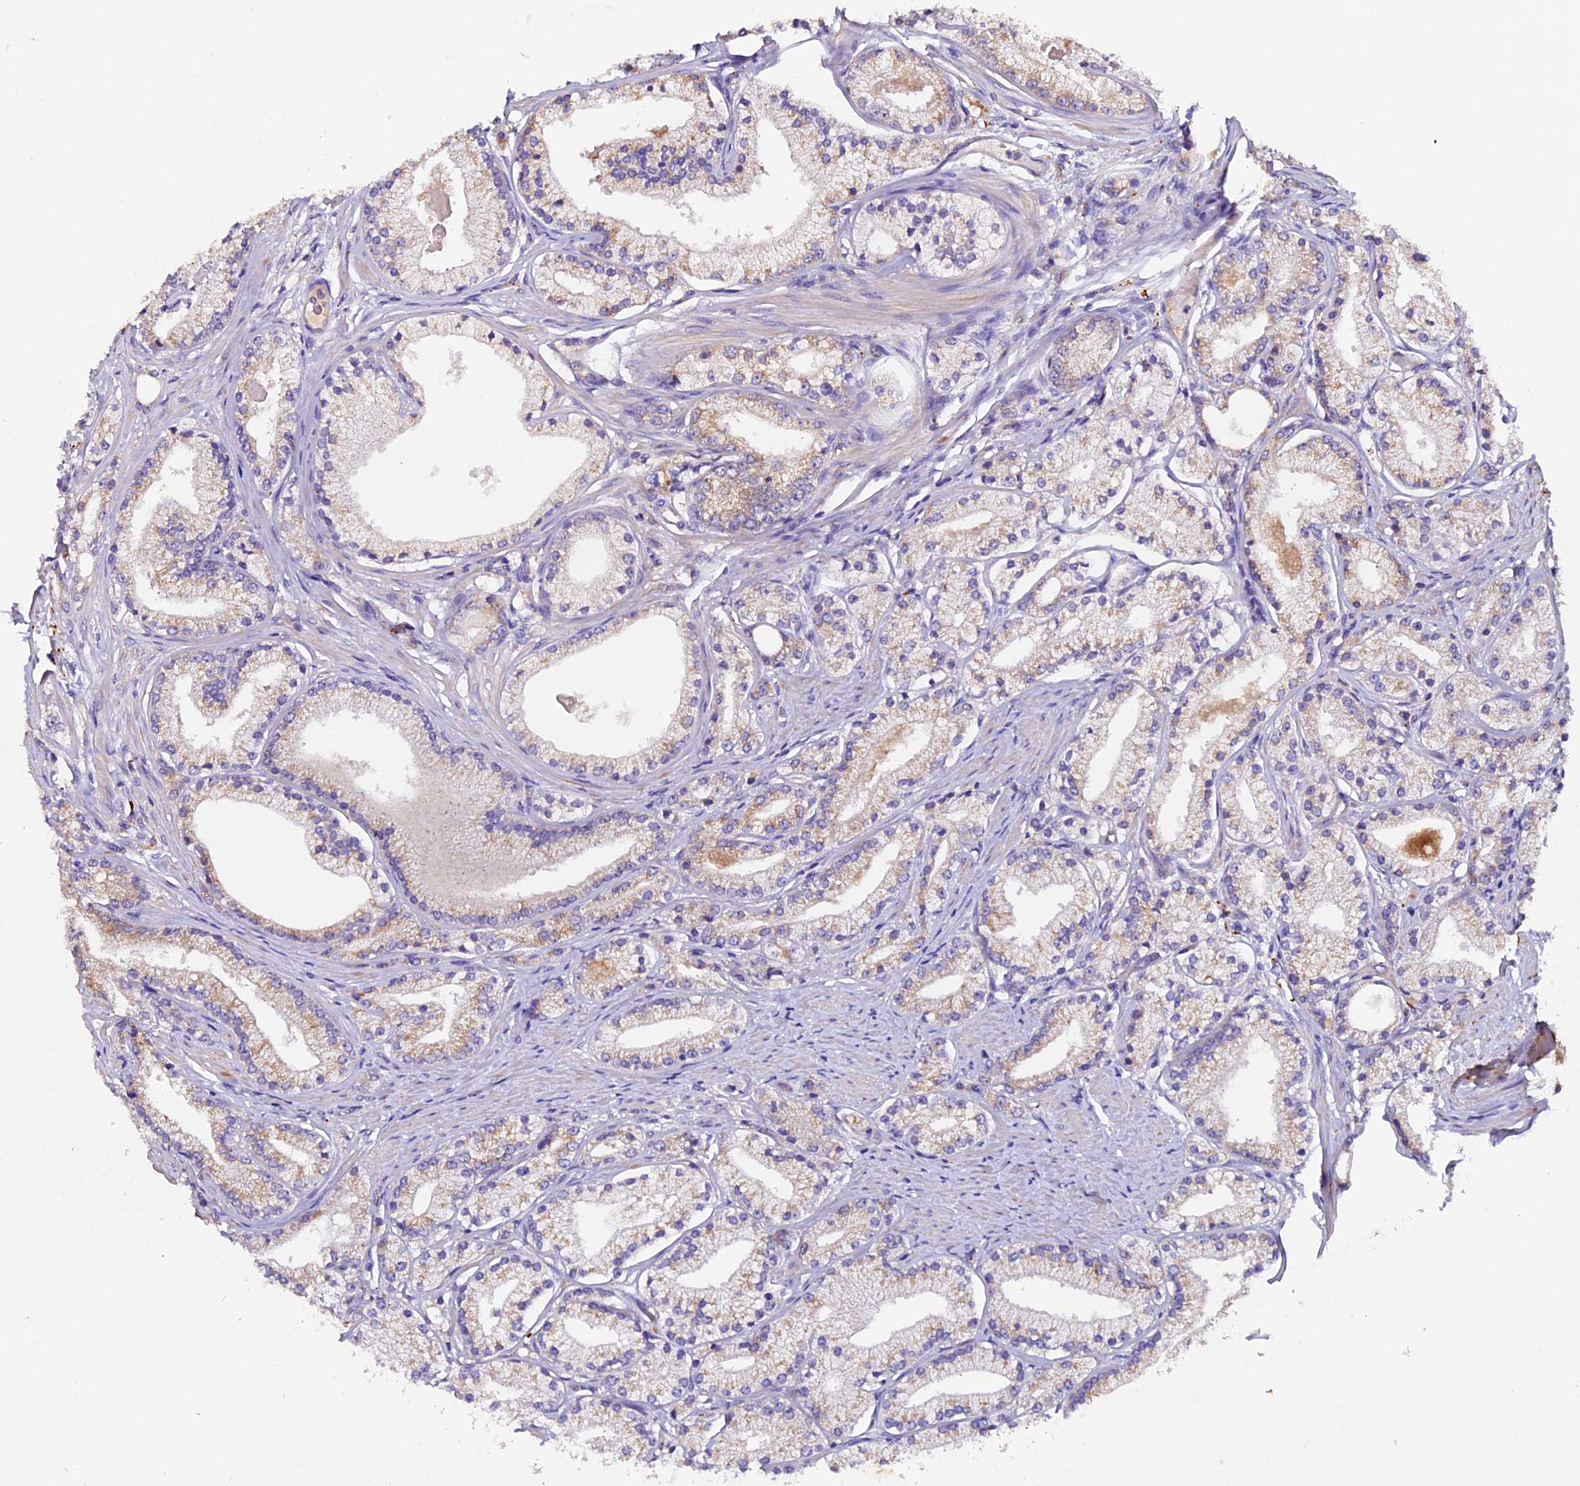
{"staining": {"intensity": "moderate", "quantity": "25%-75%", "location": "cytoplasmic/membranous"}, "tissue": "prostate cancer", "cell_type": "Tumor cells", "image_type": "cancer", "snomed": [{"axis": "morphology", "description": "Adenocarcinoma, Low grade"}, {"axis": "topography", "description": "Prostate"}], "caption": "An immunohistochemistry histopathology image of tumor tissue is shown. Protein staining in brown labels moderate cytoplasmic/membranous positivity in prostate cancer (adenocarcinoma (low-grade)) within tumor cells. (IHC, brightfield microscopy, high magnification).", "gene": "CLN5", "patient": {"sex": "male", "age": 57}}